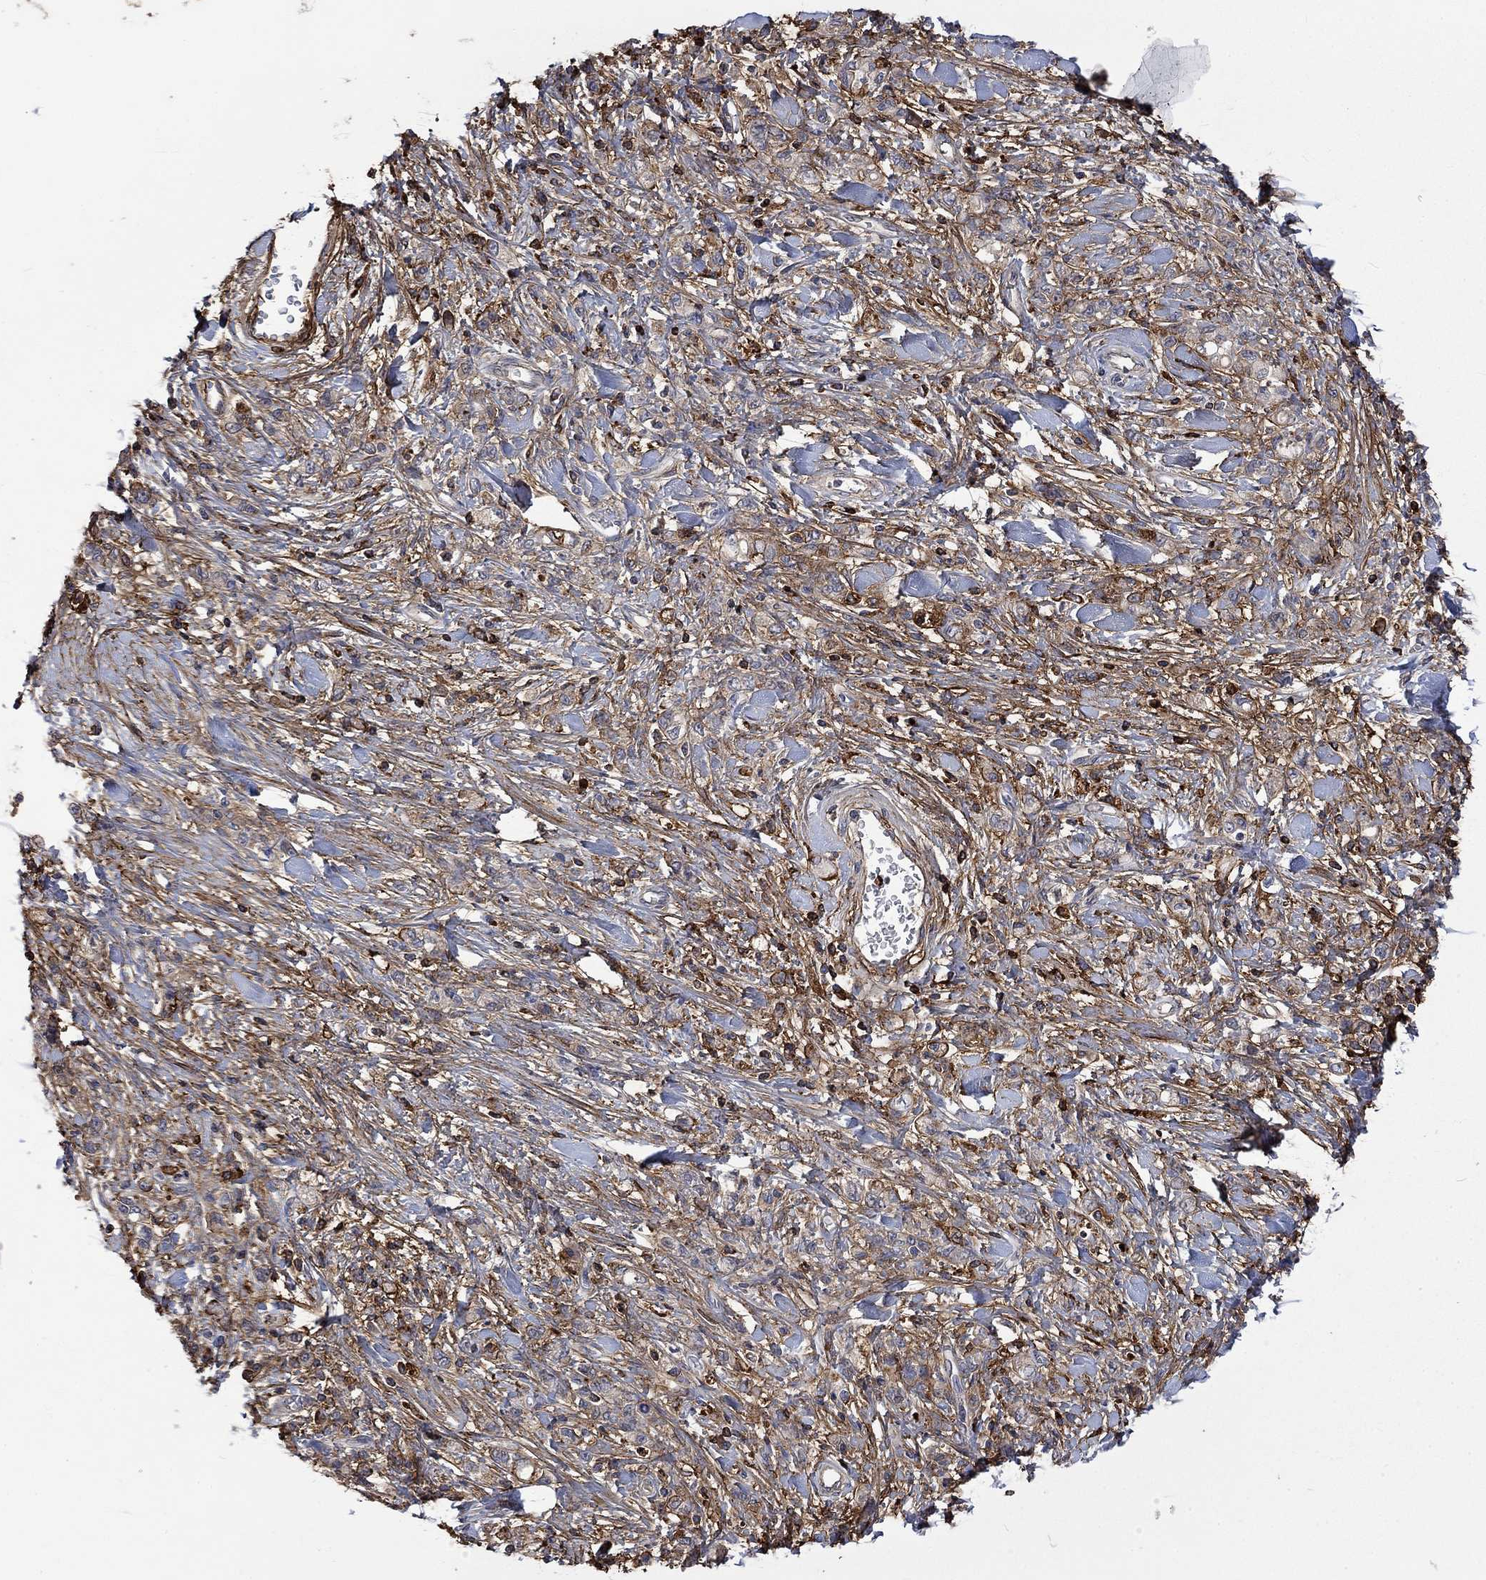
{"staining": {"intensity": "negative", "quantity": "none", "location": "none"}, "tissue": "stomach cancer", "cell_type": "Tumor cells", "image_type": "cancer", "snomed": [{"axis": "morphology", "description": "Adenocarcinoma, NOS"}, {"axis": "topography", "description": "Stomach"}], "caption": "Immunohistochemistry (IHC) of human stomach cancer (adenocarcinoma) displays no expression in tumor cells. Brightfield microscopy of immunohistochemistry (IHC) stained with DAB (brown) and hematoxylin (blue), captured at high magnification.", "gene": "VCAN", "patient": {"sex": "male", "age": 77}}